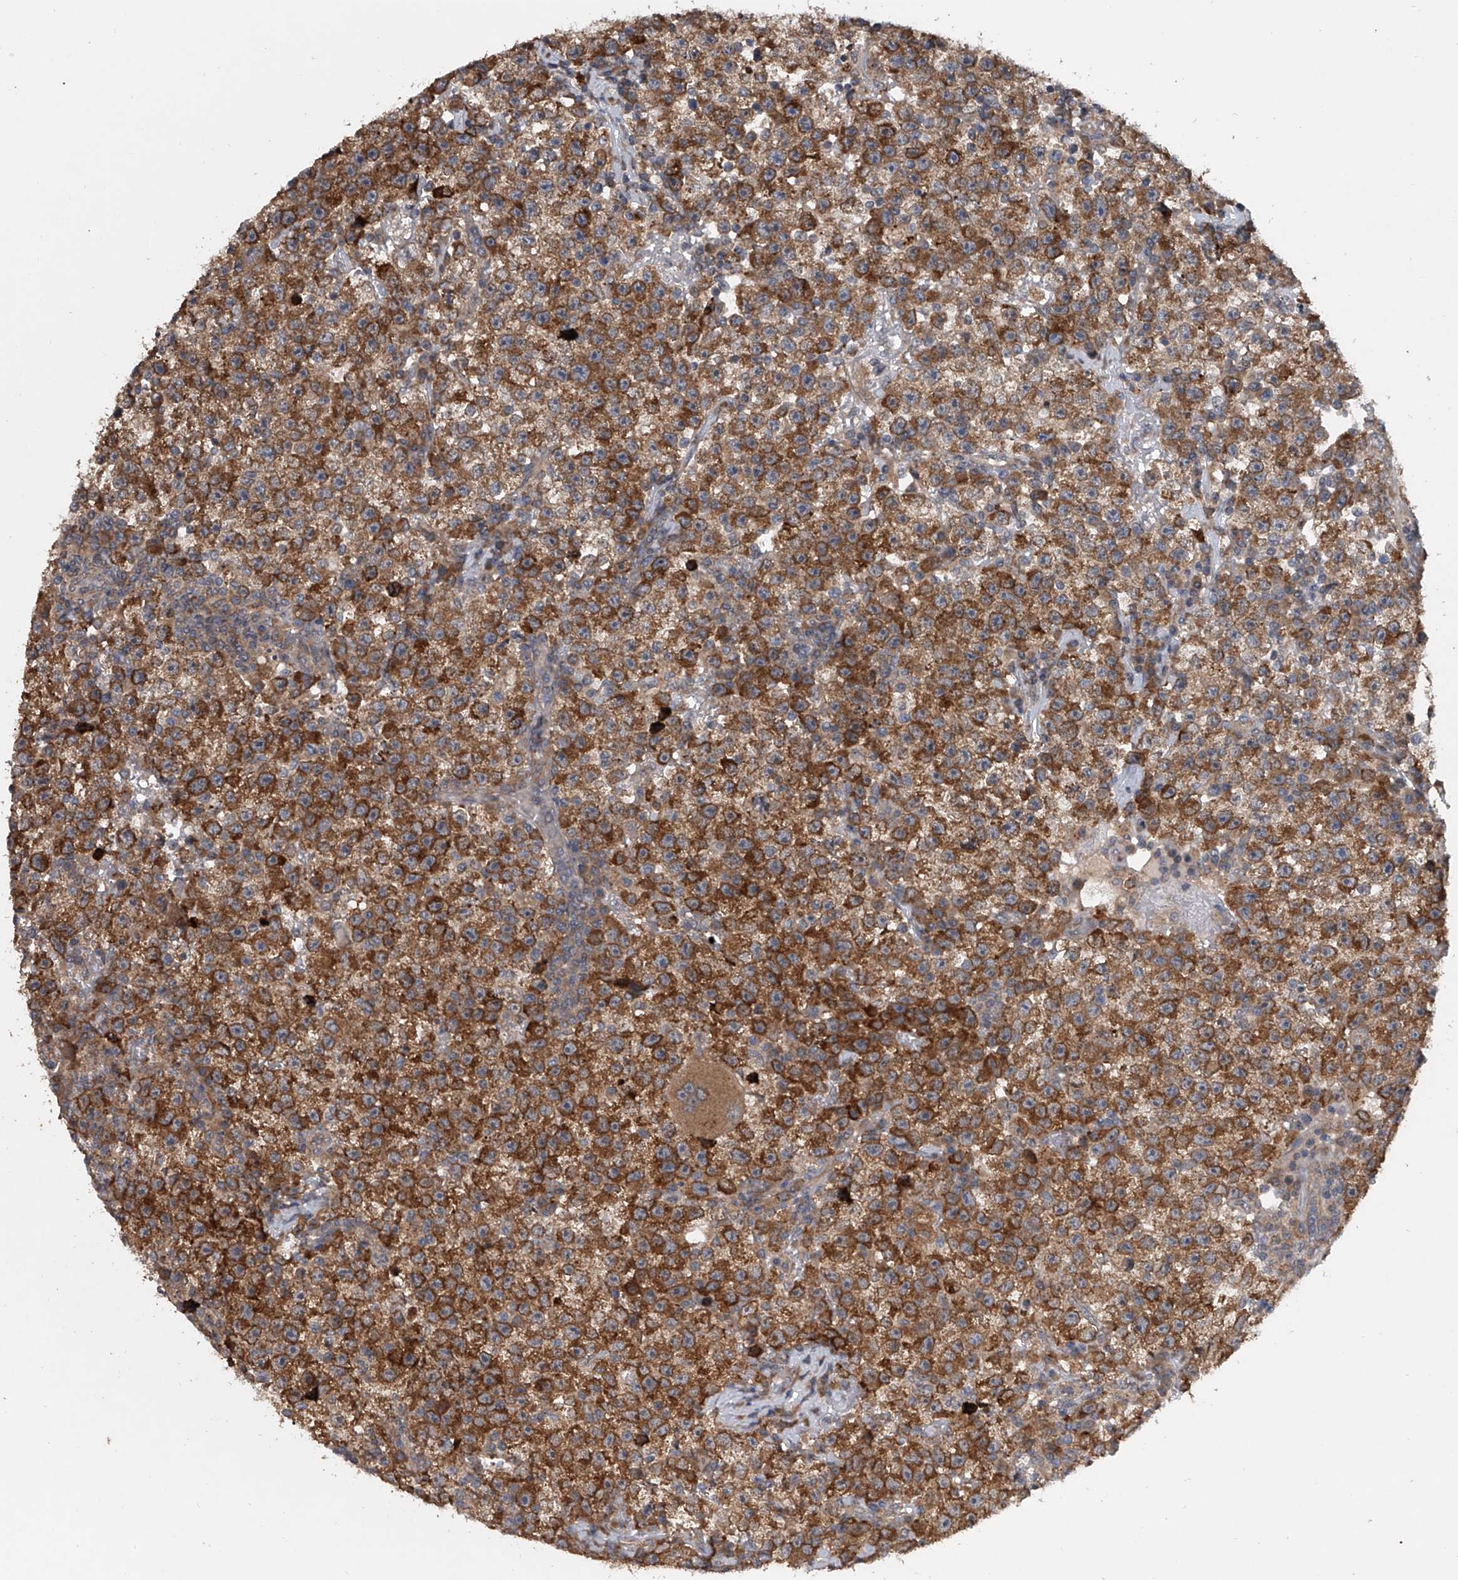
{"staining": {"intensity": "strong", "quantity": ">75%", "location": "cytoplasmic/membranous"}, "tissue": "testis cancer", "cell_type": "Tumor cells", "image_type": "cancer", "snomed": [{"axis": "morphology", "description": "Seminoma, NOS"}, {"axis": "topography", "description": "Testis"}], "caption": "This photomicrograph demonstrates IHC staining of testis seminoma, with high strong cytoplasmic/membranous positivity in approximately >75% of tumor cells.", "gene": "GEMIN8", "patient": {"sex": "male", "age": 22}}